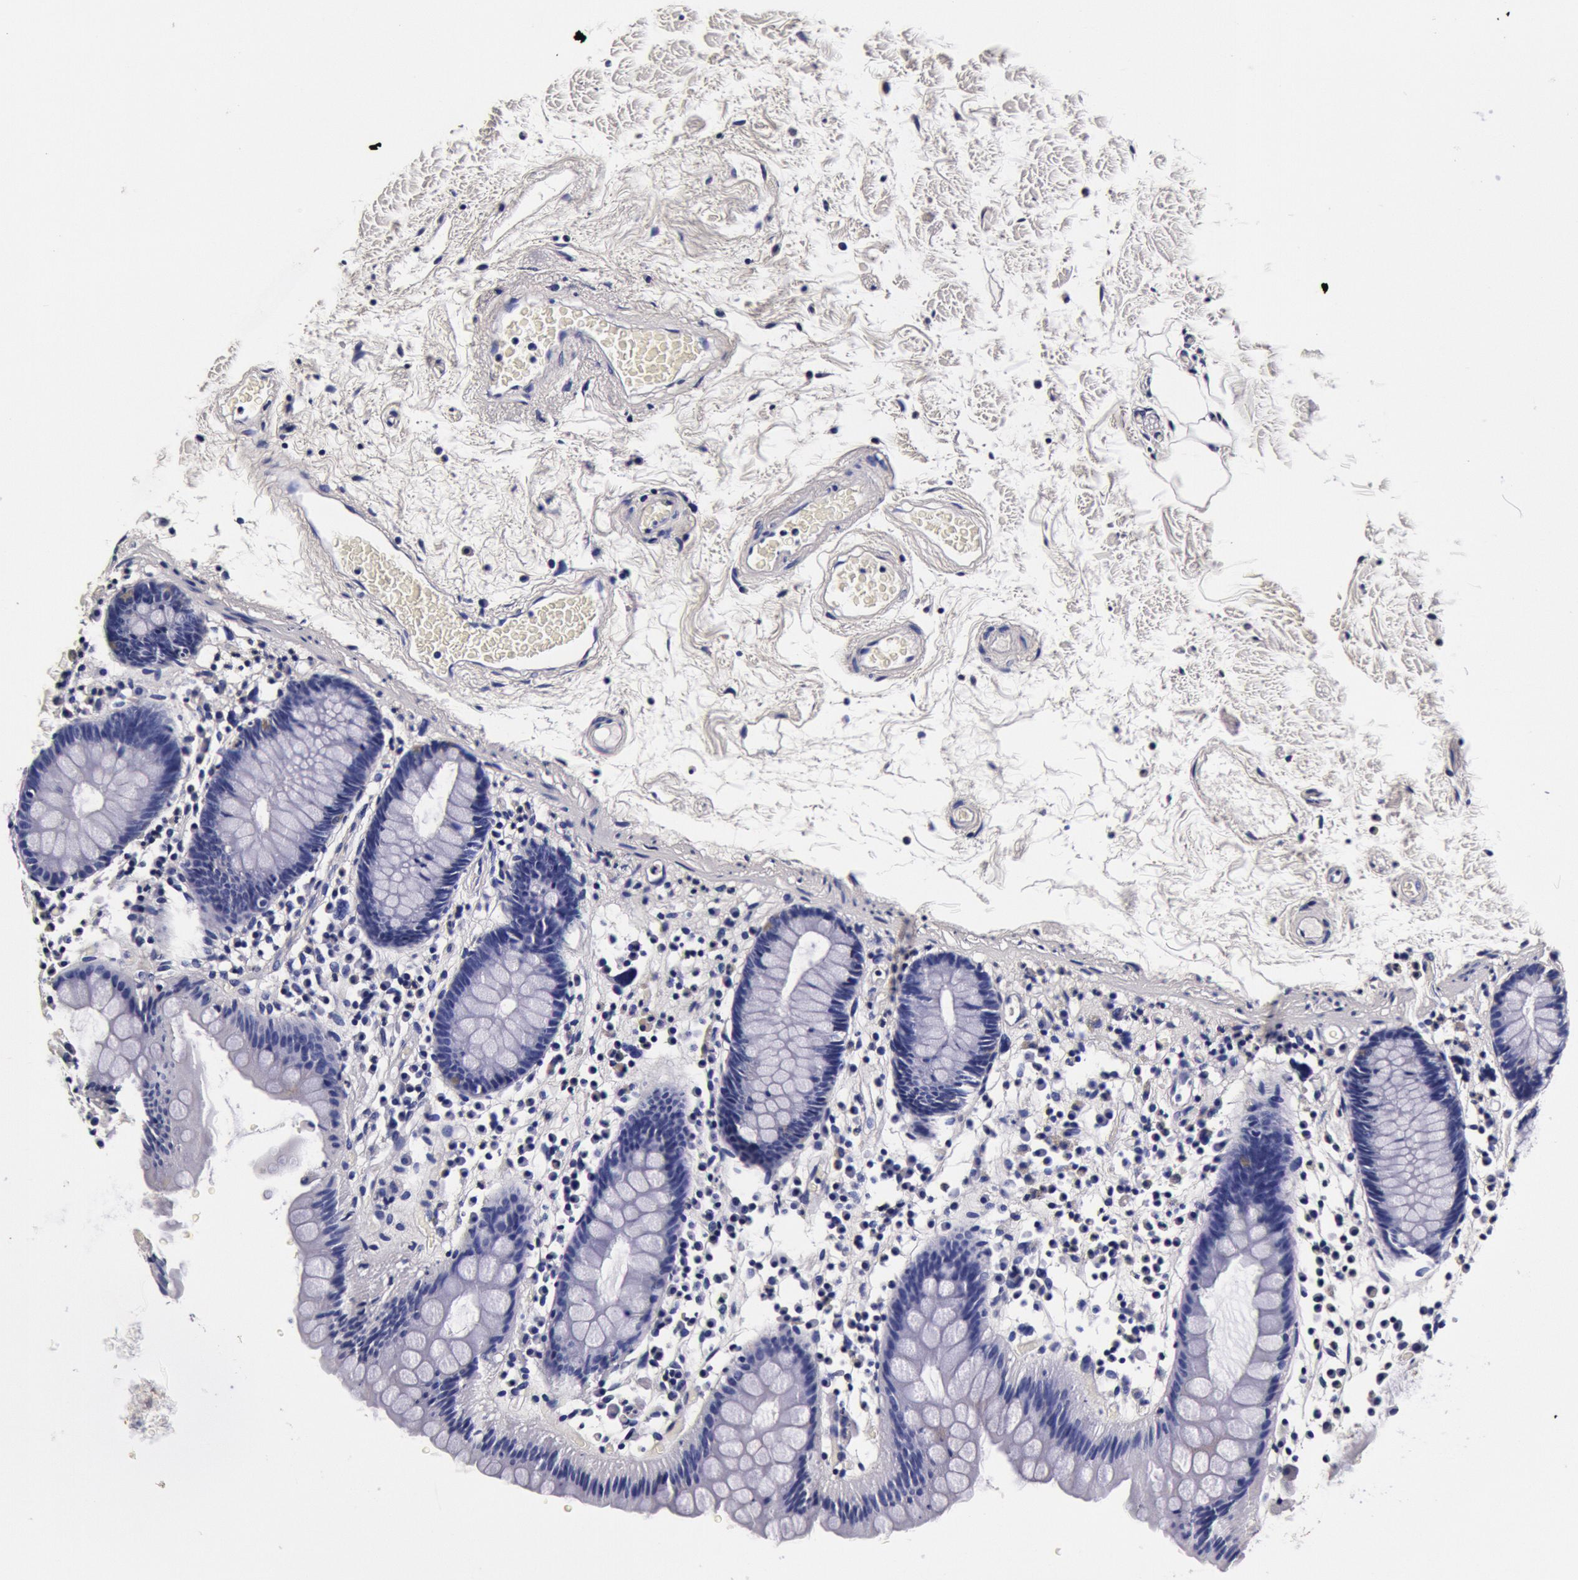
{"staining": {"intensity": "negative", "quantity": "none", "location": "none"}, "tissue": "colon", "cell_type": "Endothelial cells", "image_type": "normal", "snomed": [{"axis": "morphology", "description": "Normal tissue, NOS"}, {"axis": "topography", "description": "Colon"}], "caption": "The photomicrograph shows no significant expression in endothelial cells of colon.", "gene": "CCDC22", "patient": {"sex": "female", "age": 78}}